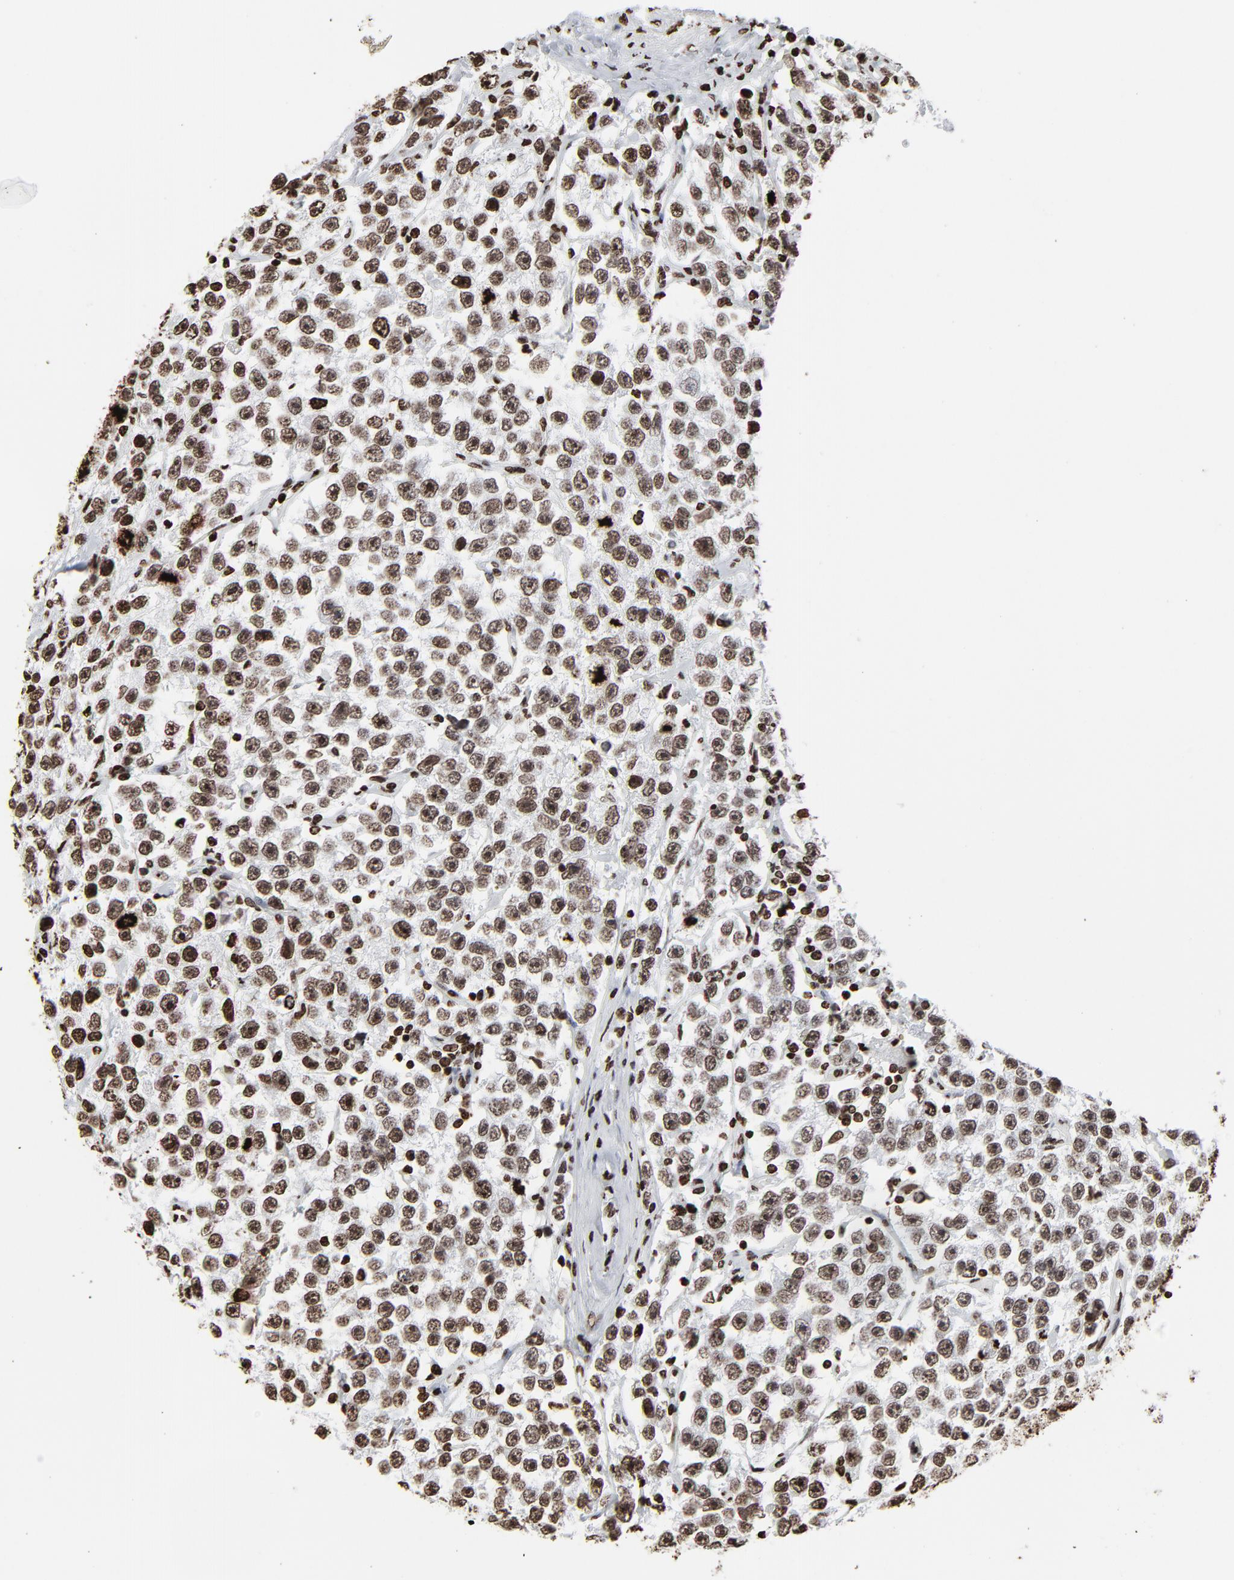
{"staining": {"intensity": "strong", "quantity": ">75%", "location": "nuclear"}, "tissue": "testis cancer", "cell_type": "Tumor cells", "image_type": "cancer", "snomed": [{"axis": "morphology", "description": "Seminoma, NOS"}, {"axis": "topography", "description": "Testis"}], "caption": "High-power microscopy captured an immunohistochemistry (IHC) photomicrograph of testis cancer (seminoma), revealing strong nuclear staining in about >75% of tumor cells.", "gene": "H3-4", "patient": {"sex": "male", "age": 52}}